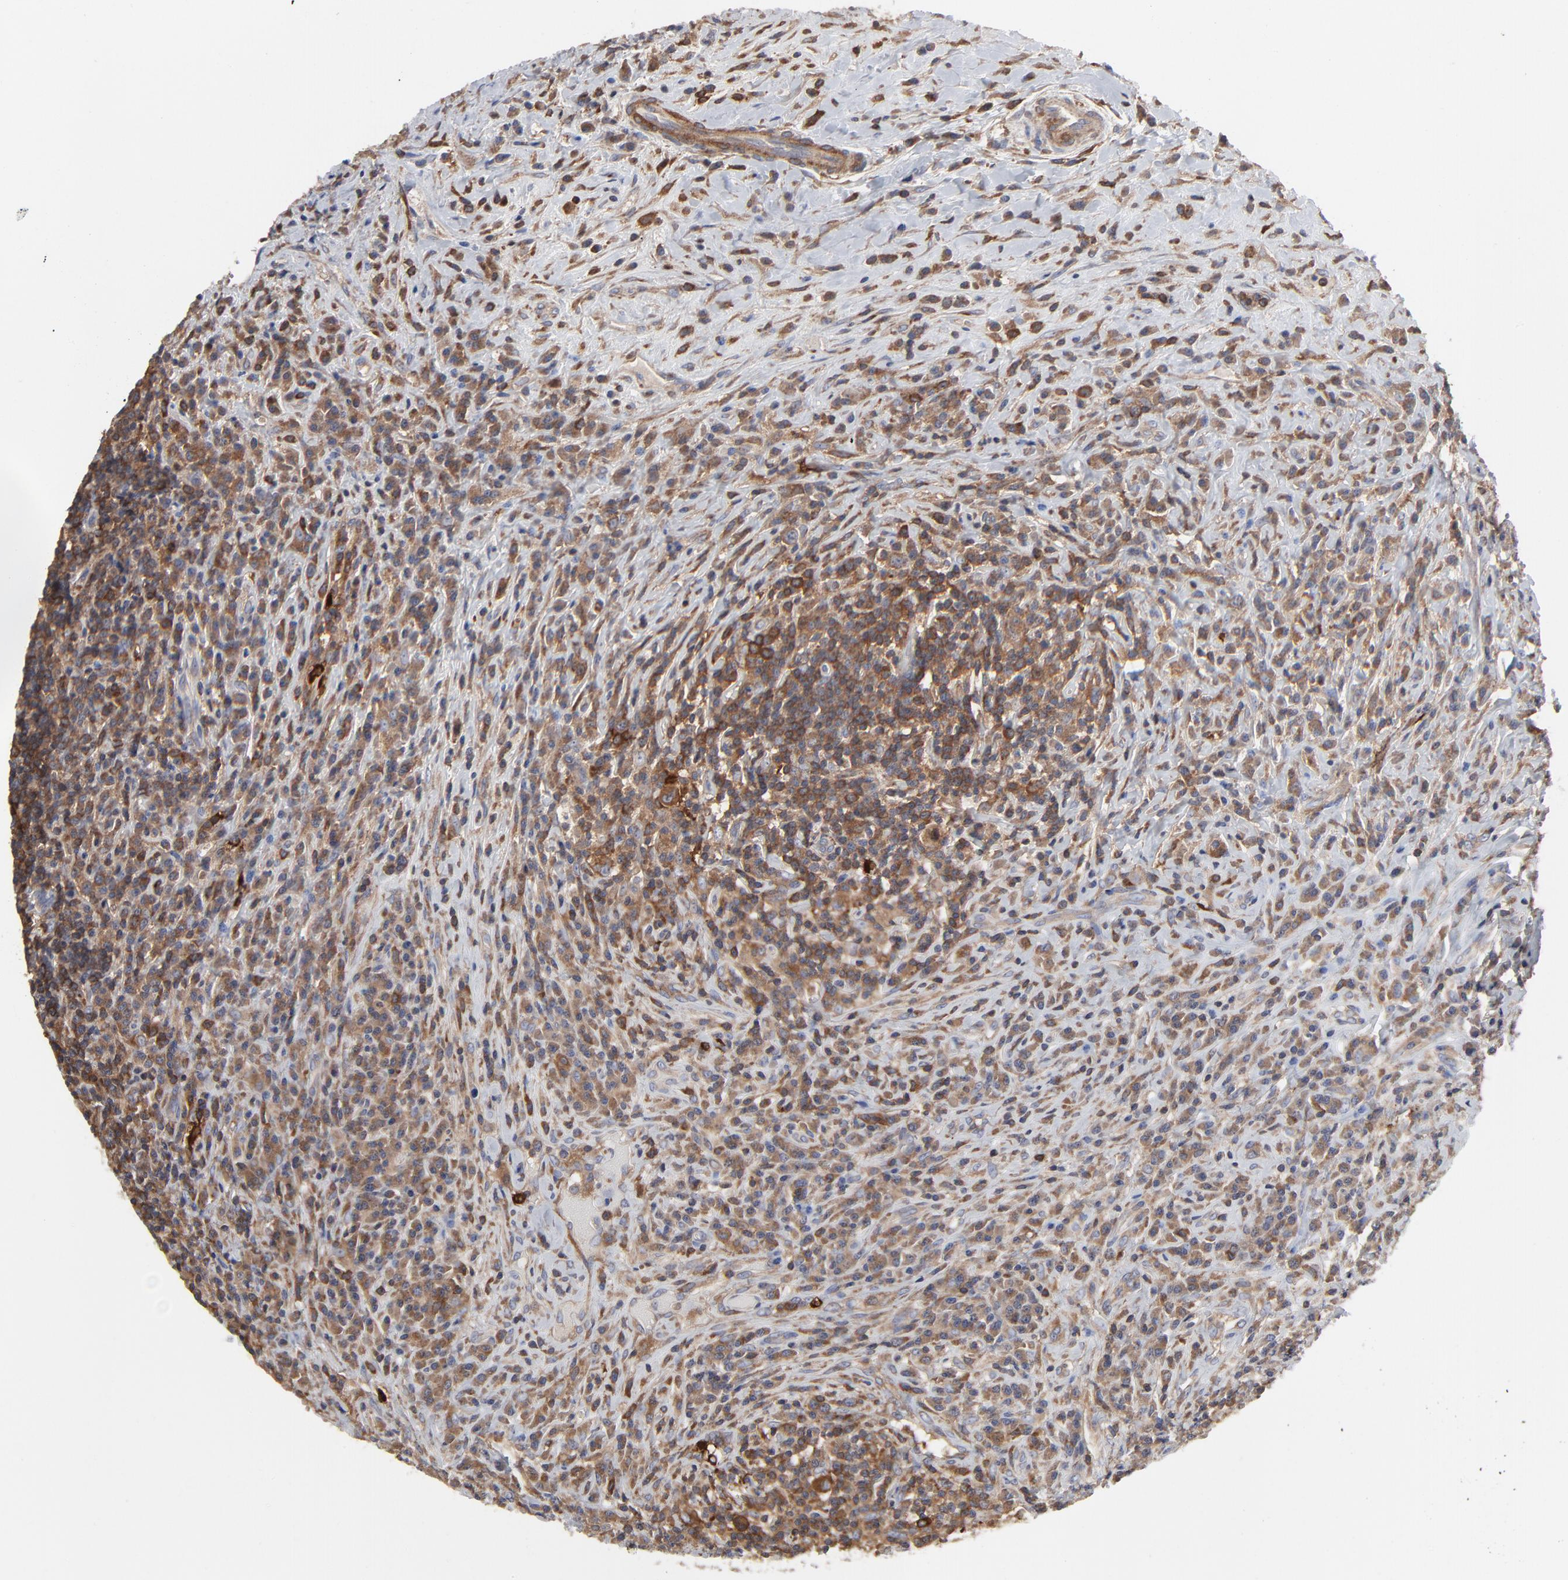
{"staining": {"intensity": "moderate", "quantity": ">75%", "location": "cytoplasmic/membranous"}, "tissue": "lymphoma", "cell_type": "Tumor cells", "image_type": "cancer", "snomed": [{"axis": "morphology", "description": "Hodgkin's disease, NOS"}, {"axis": "topography", "description": "Lymph node"}], "caption": "DAB immunohistochemical staining of human lymphoma exhibits moderate cytoplasmic/membranous protein expression in approximately >75% of tumor cells. (Stains: DAB (3,3'-diaminobenzidine) in brown, nuclei in blue, Microscopy: brightfield microscopy at high magnification).", "gene": "MAP2K1", "patient": {"sex": "female", "age": 25}}